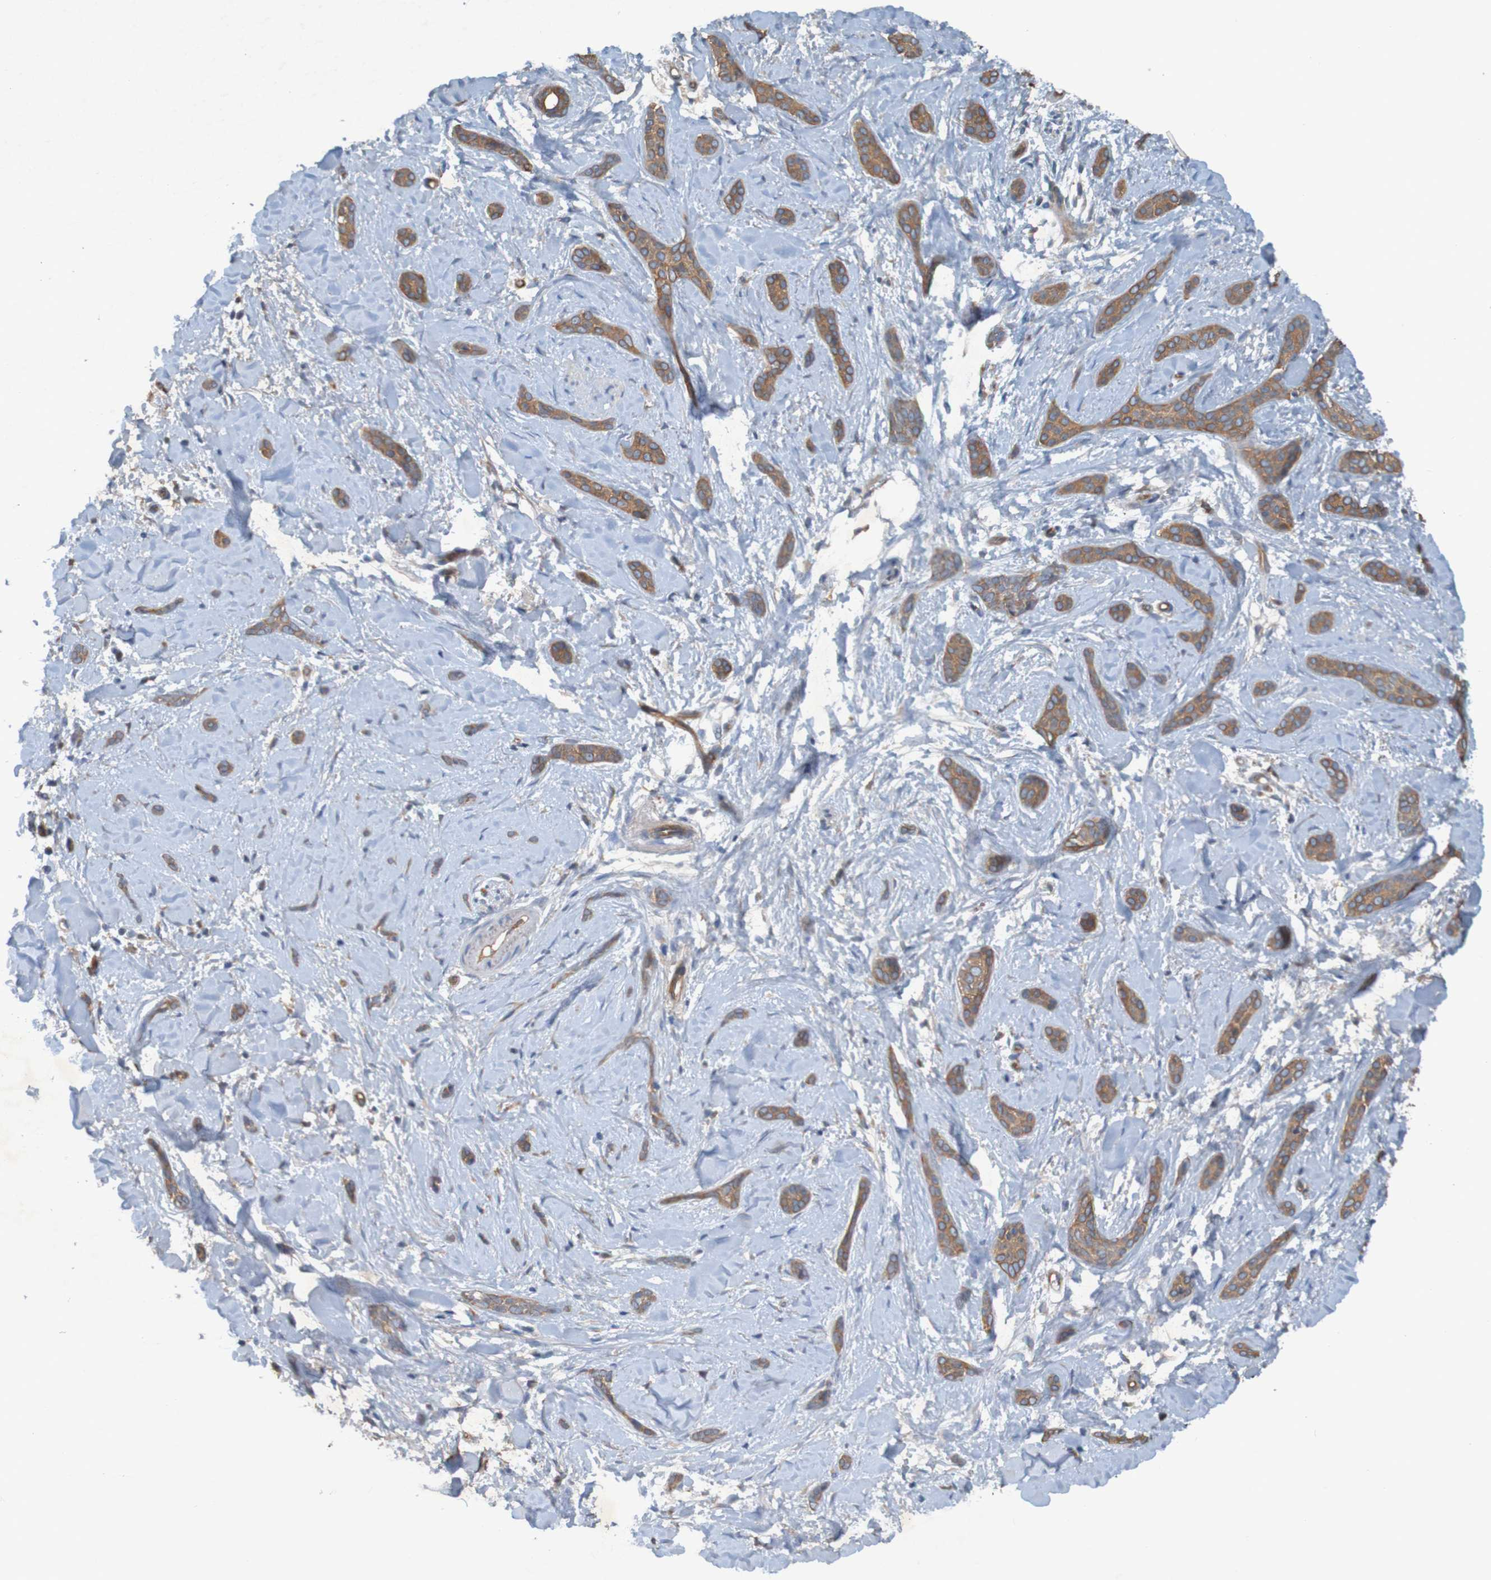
{"staining": {"intensity": "moderate", "quantity": ">75%", "location": "cytoplasmic/membranous"}, "tissue": "skin cancer", "cell_type": "Tumor cells", "image_type": "cancer", "snomed": [{"axis": "morphology", "description": "Basal cell carcinoma"}, {"axis": "morphology", "description": "Adnexal tumor, benign"}, {"axis": "topography", "description": "Skin"}], "caption": "A high-resolution photomicrograph shows immunohistochemistry staining of skin benign adnexal tumor, which exhibits moderate cytoplasmic/membranous staining in approximately >75% of tumor cells. (IHC, brightfield microscopy, high magnification).", "gene": "DNAJC4", "patient": {"sex": "female", "age": 42}}